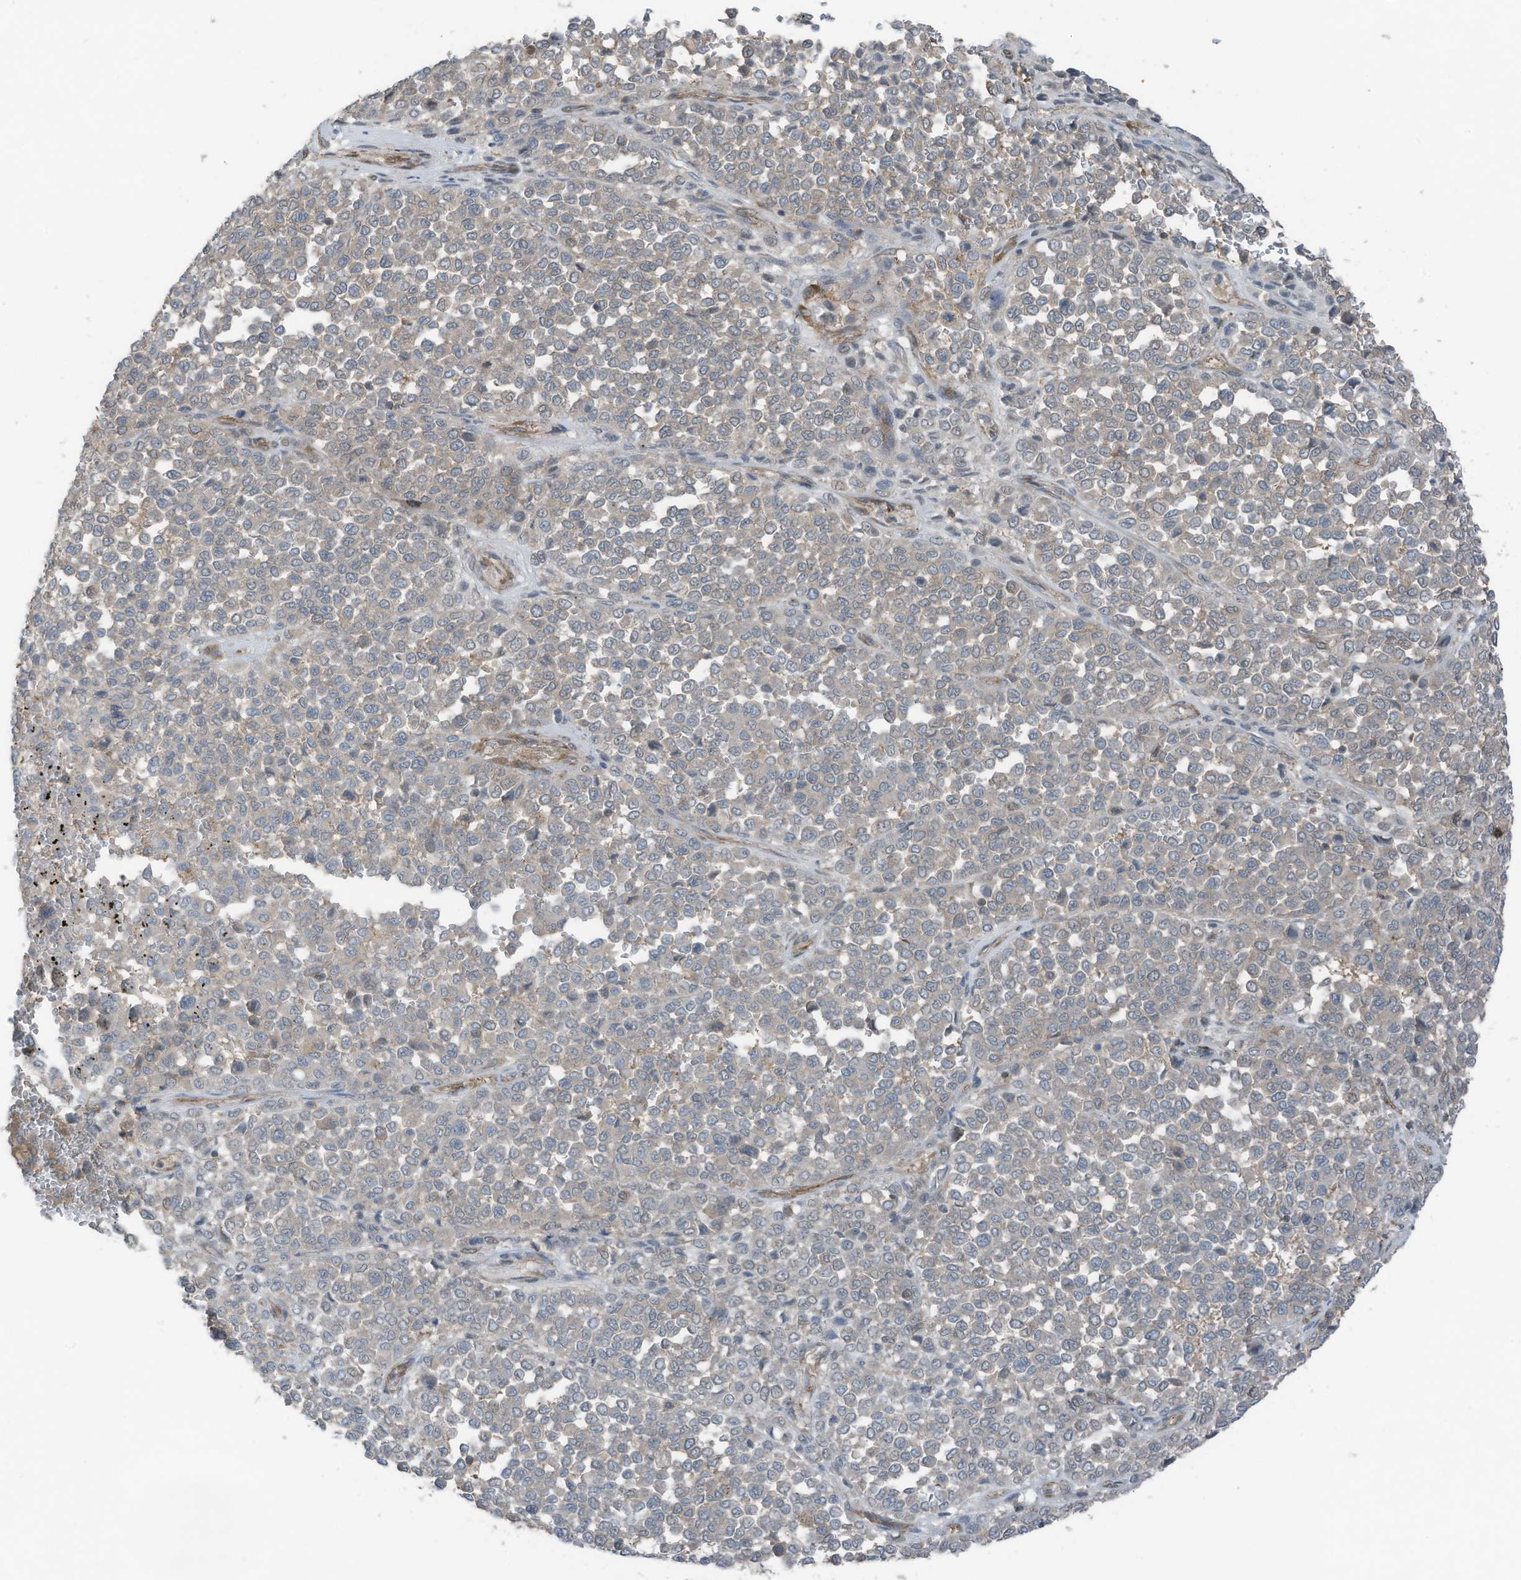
{"staining": {"intensity": "negative", "quantity": "none", "location": "none"}, "tissue": "melanoma", "cell_type": "Tumor cells", "image_type": "cancer", "snomed": [{"axis": "morphology", "description": "Malignant melanoma, Metastatic site"}, {"axis": "topography", "description": "Pancreas"}], "caption": "A photomicrograph of malignant melanoma (metastatic site) stained for a protein demonstrates no brown staining in tumor cells.", "gene": "TXNDC9", "patient": {"sex": "female", "age": 30}}